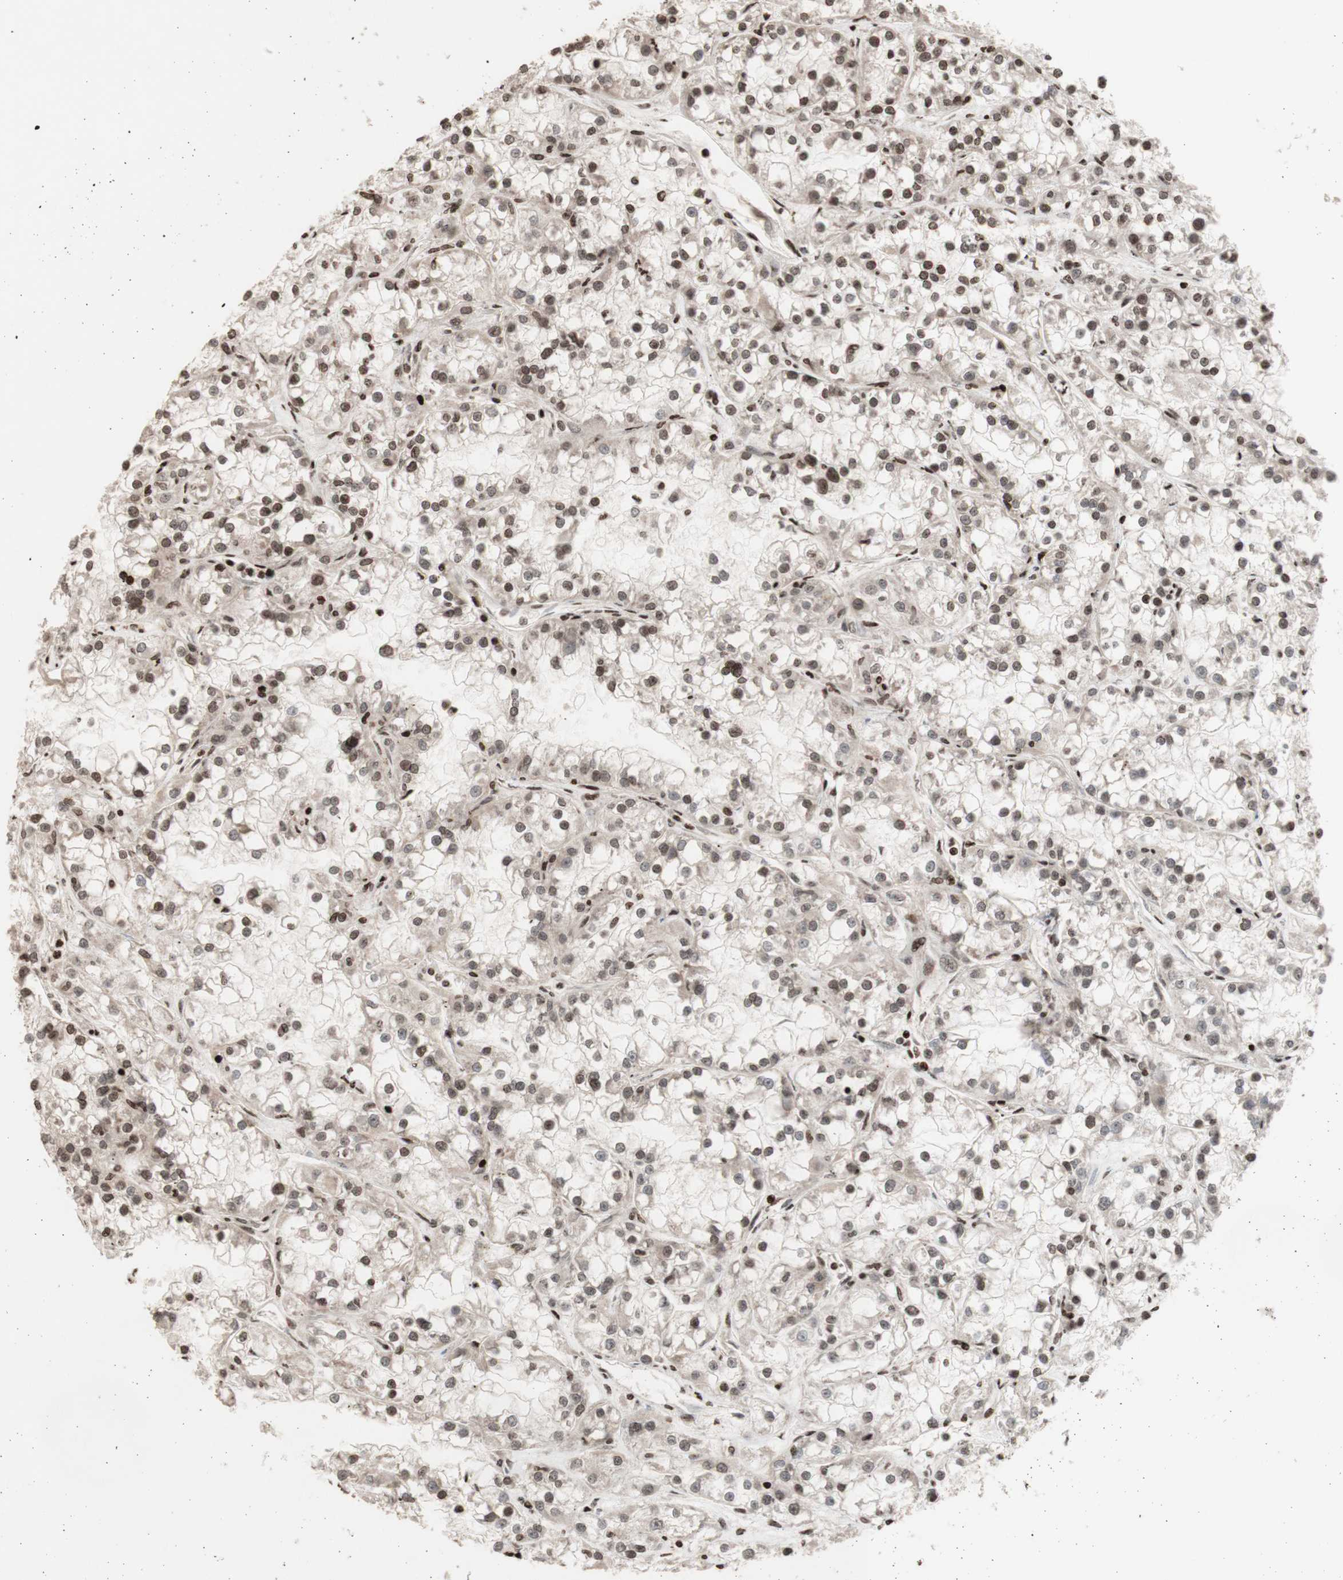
{"staining": {"intensity": "weak", "quantity": "25%-75%", "location": "nuclear"}, "tissue": "renal cancer", "cell_type": "Tumor cells", "image_type": "cancer", "snomed": [{"axis": "morphology", "description": "Adenocarcinoma, NOS"}, {"axis": "topography", "description": "Kidney"}], "caption": "Tumor cells exhibit weak nuclear staining in approximately 25%-75% of cells in renal cancer (adenocarcinoma). Using DAB (3,3'-diaminobenzidine) (brown) and hematoxylin (blue) stains, captured at high magnification using brightfield microscopy.", "gene": "POLA1", "patient": {"sex": "female", "age": 52}}